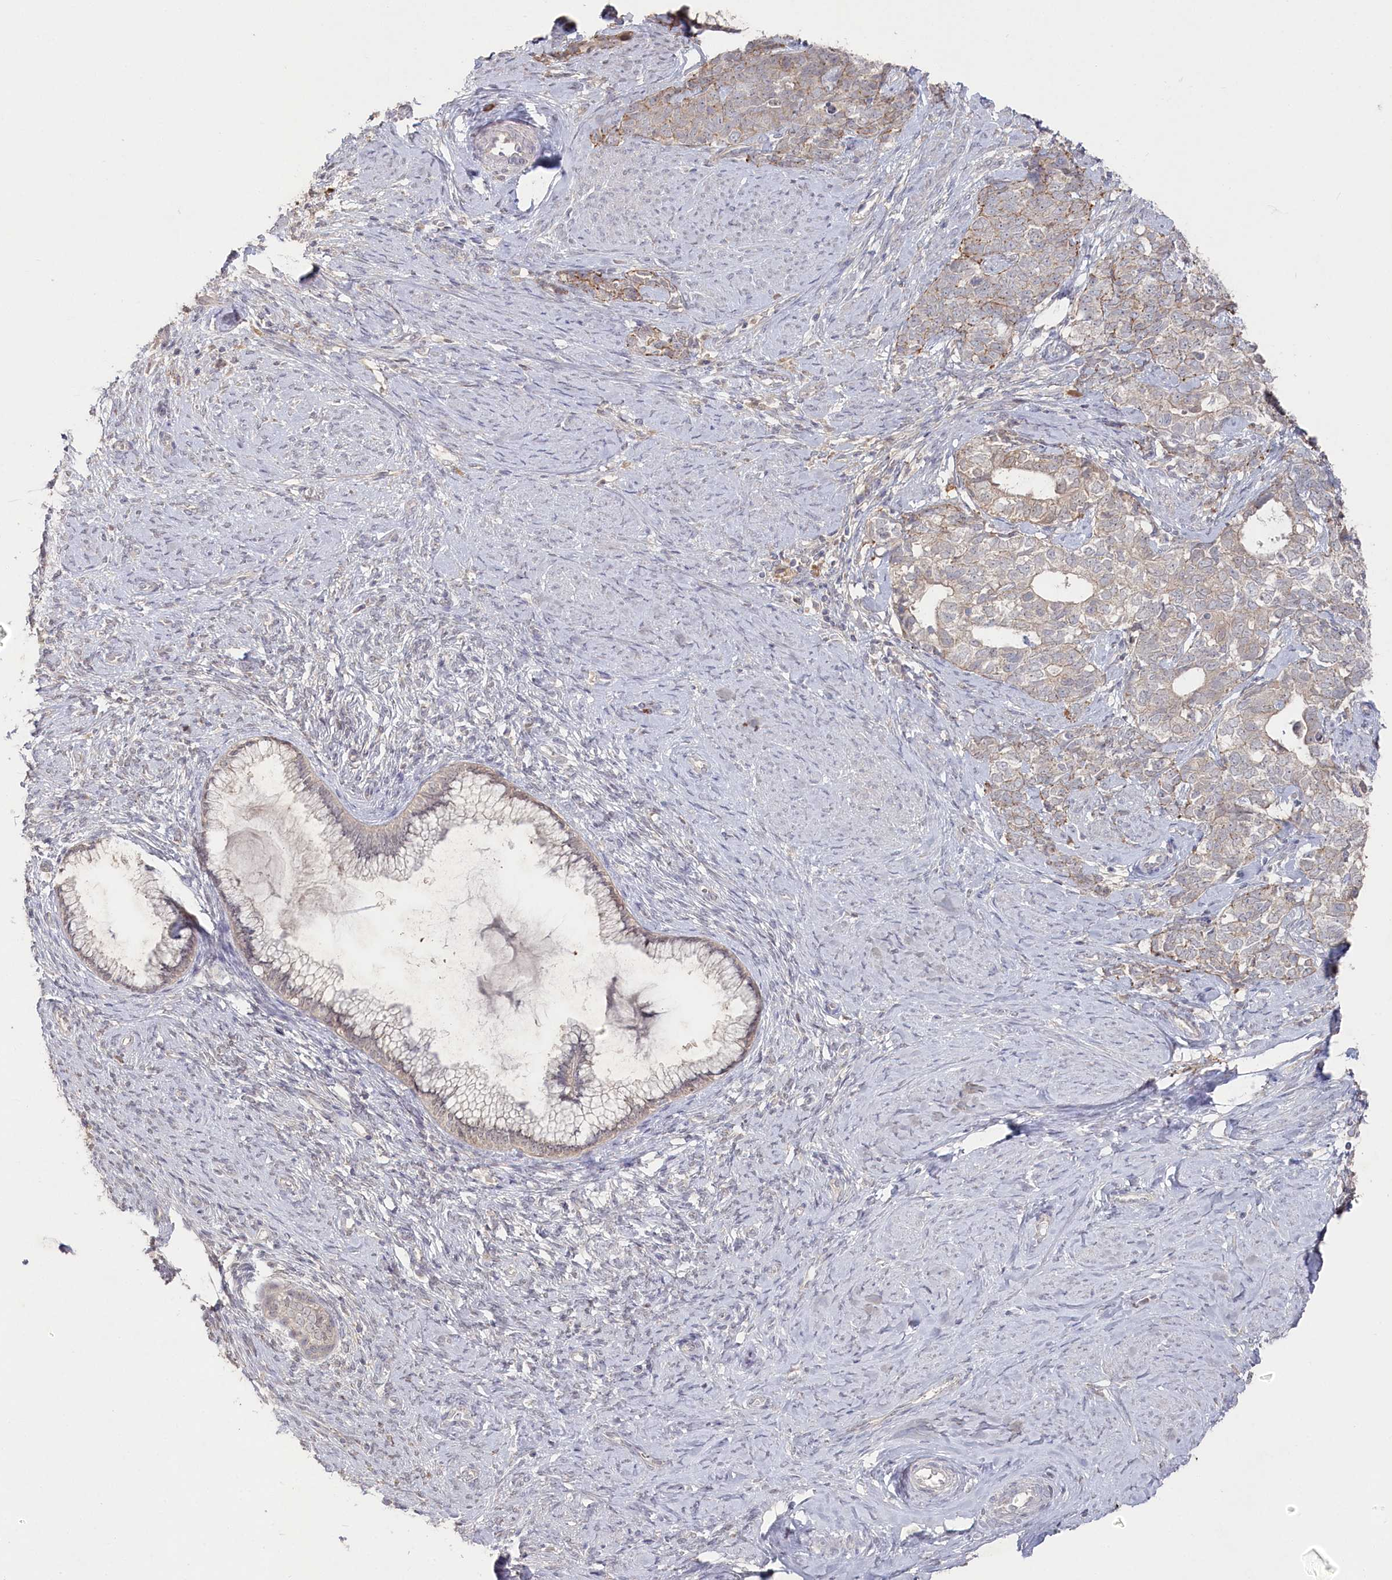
{"staining": {"intensity": "negative", "quantity": "none", "location": "none"}, "tissue": "cervical cancer", "cell_type": "Tumor cells", "image_type": "cancer", "snomed": [{"axis": "morphology", "description": "Squamous cell carcinoma, NOS"}, {"axis": "topography", "description": "Cervix"}], "caption": "The immunohistochemistry image has no significant expression in tumor cells of cervical squamous cell carcinoma tissue.", "gene": "TGFBRAP1", "patient": {"sex": "female", "age": 63}}